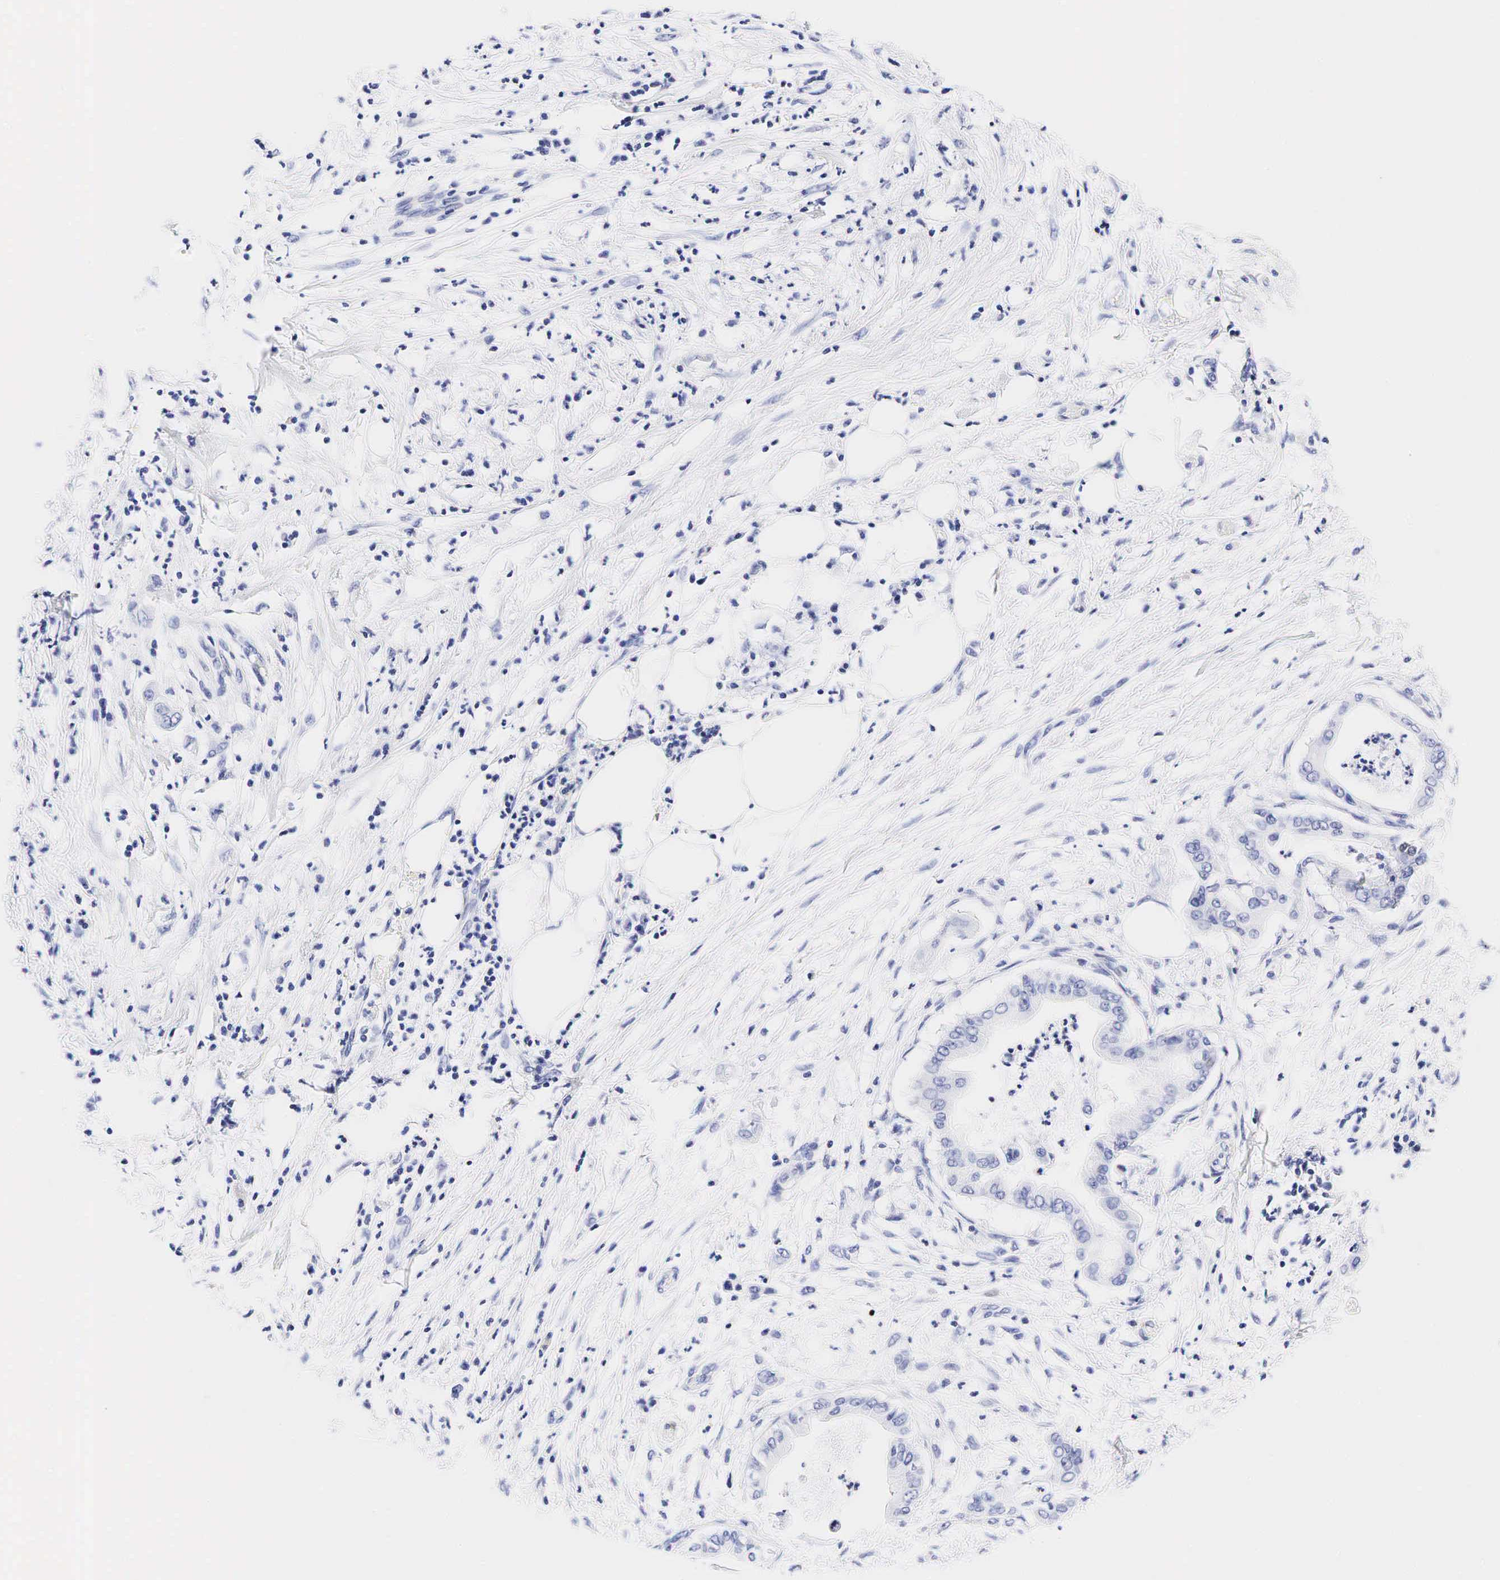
{"staining": {"intensity": "negative", "quantity": "none", "location": "none"}, "tissue": "pancreatic cancer", "cell_type": "Tumor cells", "image_type": "cancer", "snomed": [{"axis": "morphology", "description": "Adenocarcinoma, NOS"}, {"axis": "topography", "description": "Pancreas"}], "caption": "High magnification brightfield microscopy of adenocarcinoma (pancreatic) stained with DAB (3,3'-diaminobenzidine) (brown) and counterstained with hematoxylin (blue): tumor cells show no significant staining.", "gene": "CALD1", "patient": {"sex": "male", "age": 58}}